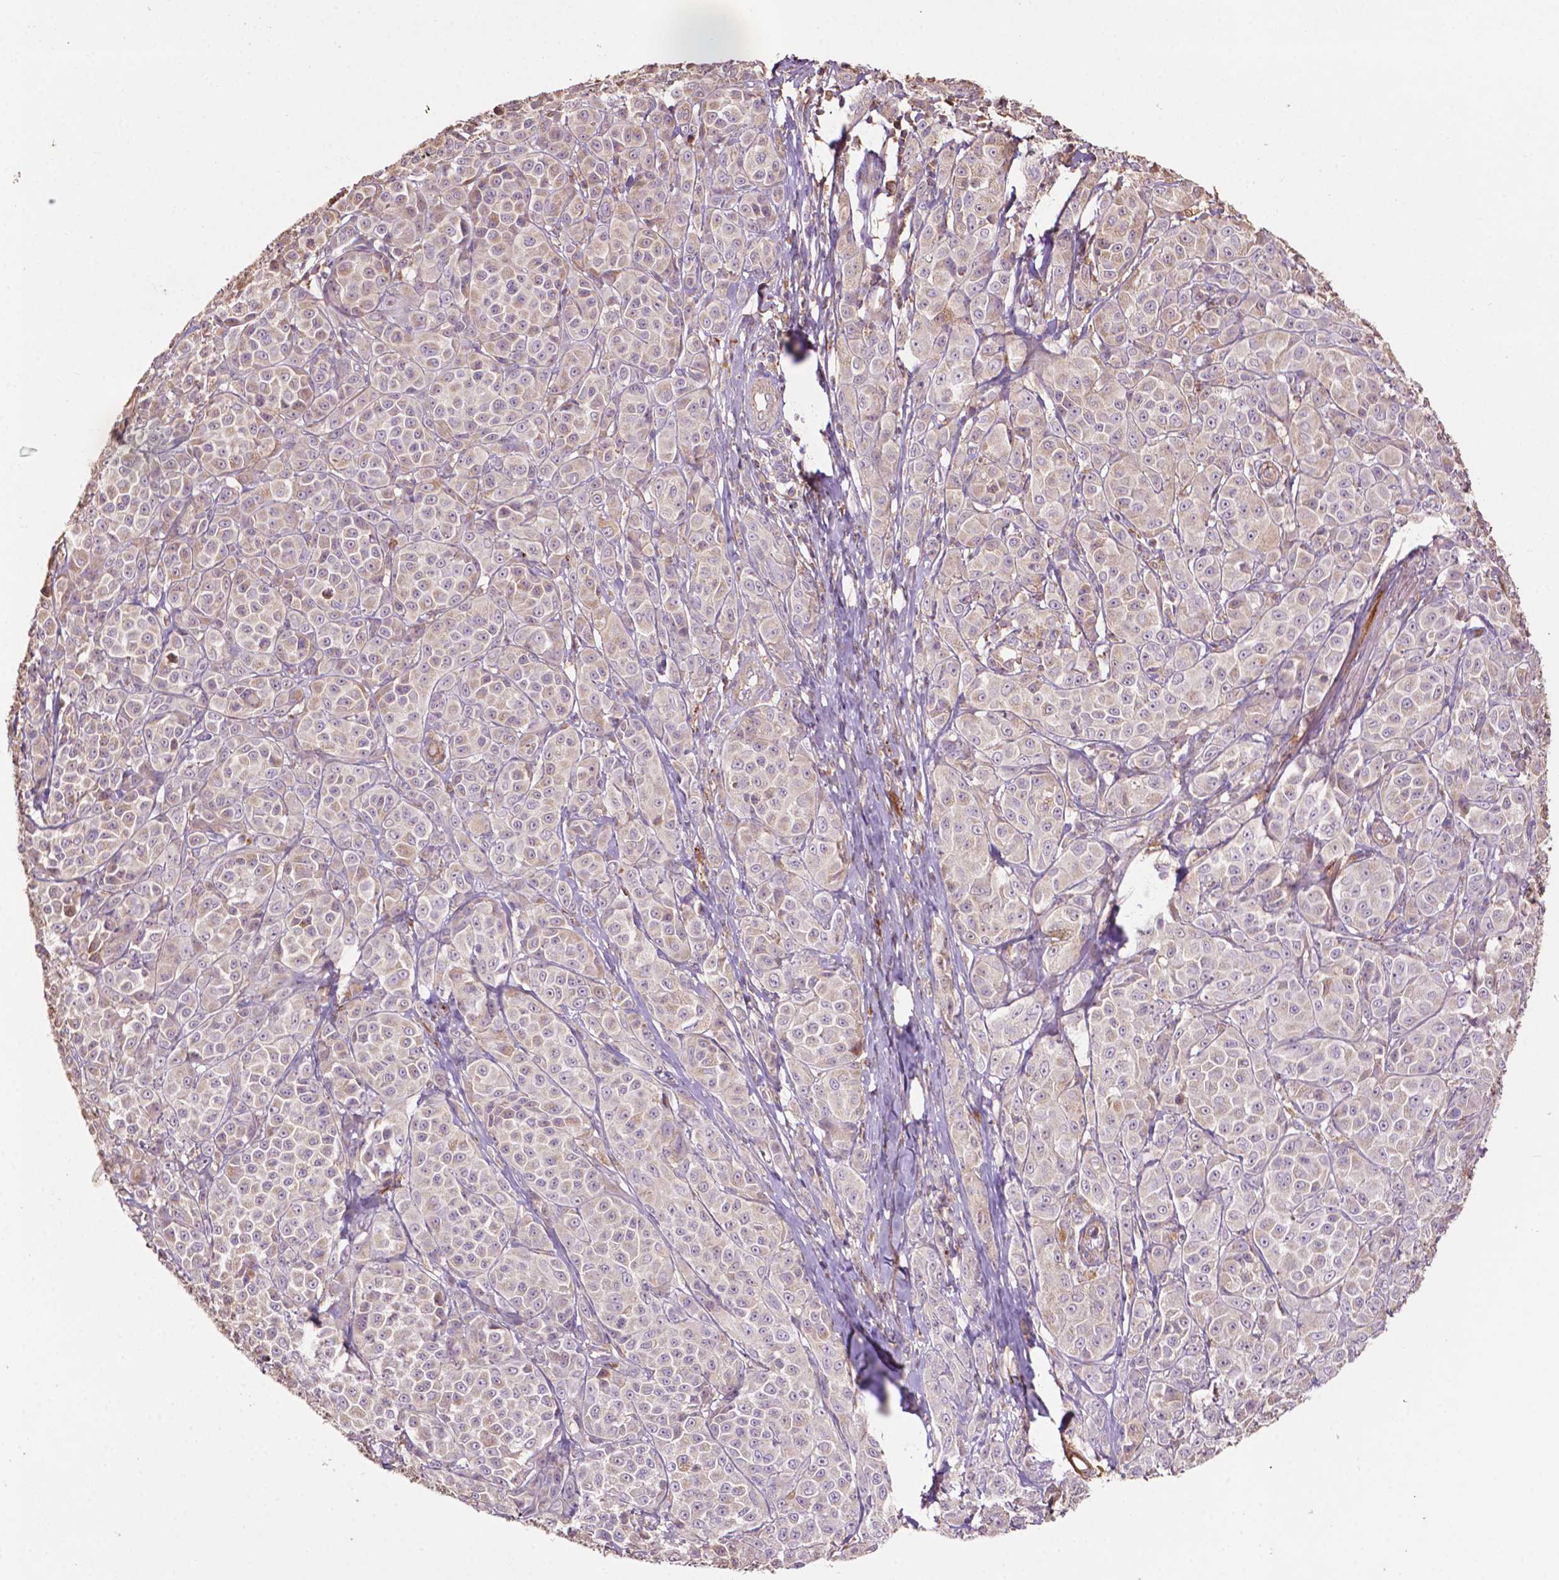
{"staining": {"intensity": "negative", "quantity": "none", "location": "none"}, "tissue": "melanoma", "cell_type": "Tumor cells", "image_type": "cancer", "snomed": [{"axis": "morphology", "description": "Malignant melanoma, NOS"}, {"axis": "topography", "description": "Skin"}], "caption": "This is an immunohistochemistry (IHC) micrograph of human malignant melanoma. There is no staining in tumor cells.", "gene": "LRR1", "patient": {"sex": "male", "age": 89}}